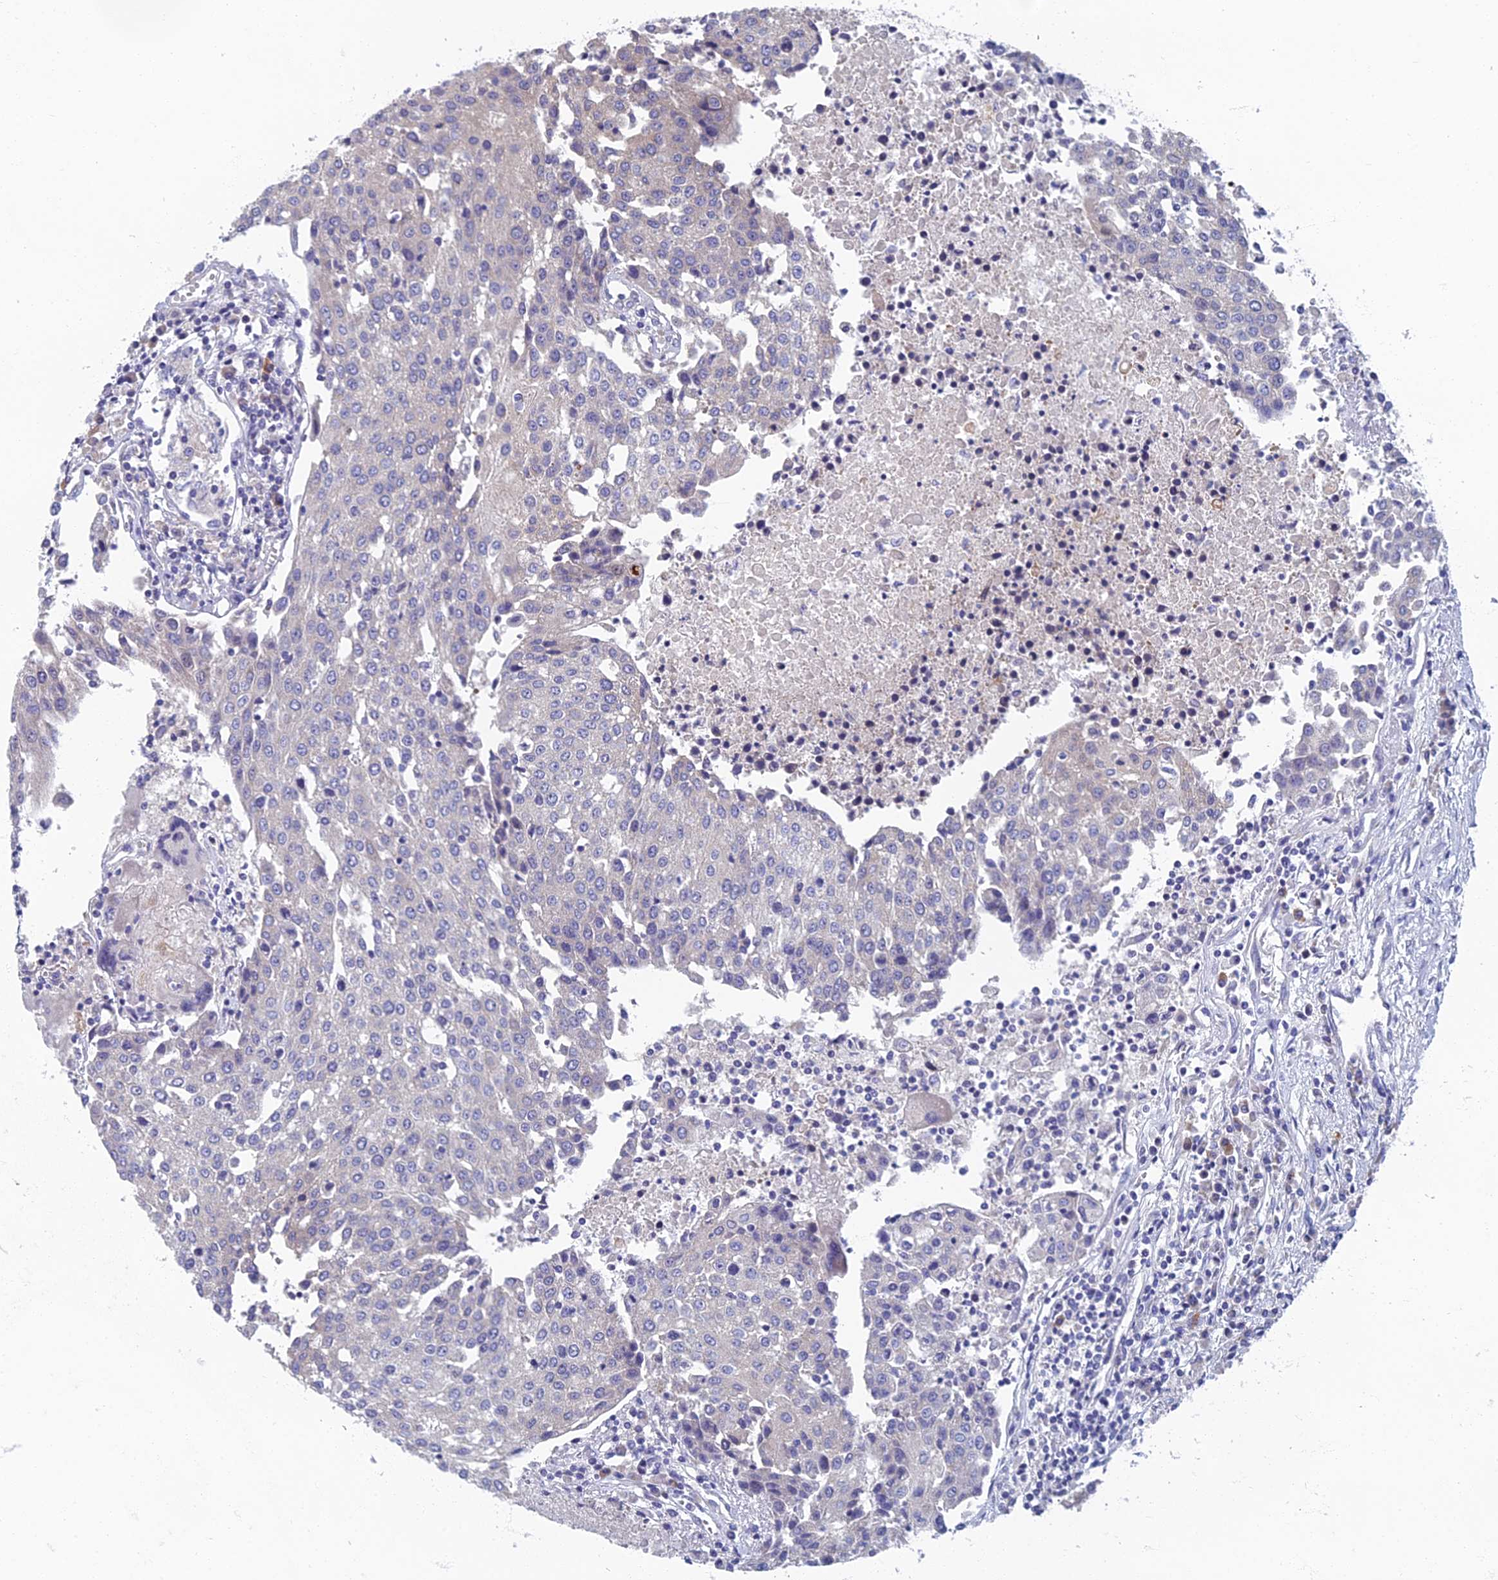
{"staining": {"intensity": "negative", "quantity": "none", "location": "none"}, "tissue": "urothelial cancer", "cell_type": "Tumor cells", "image_type": "cancer", "snomed": [{"axis": "morphology", "description": "Urothelial carcinoma, High grade"}, {"axis": "topography", "description": "Urinary bladder"}], "caption": "This is a photomicrograph of immunohistochemistry staining of high-grade urothelial carcinoma, which shows no staining in tumor cells. (DAB immunohistochemistry (IHC) with hematoxylin counter stain).", "gene": "SPIN4", "patient": {"sex": "female", "age": 85}}